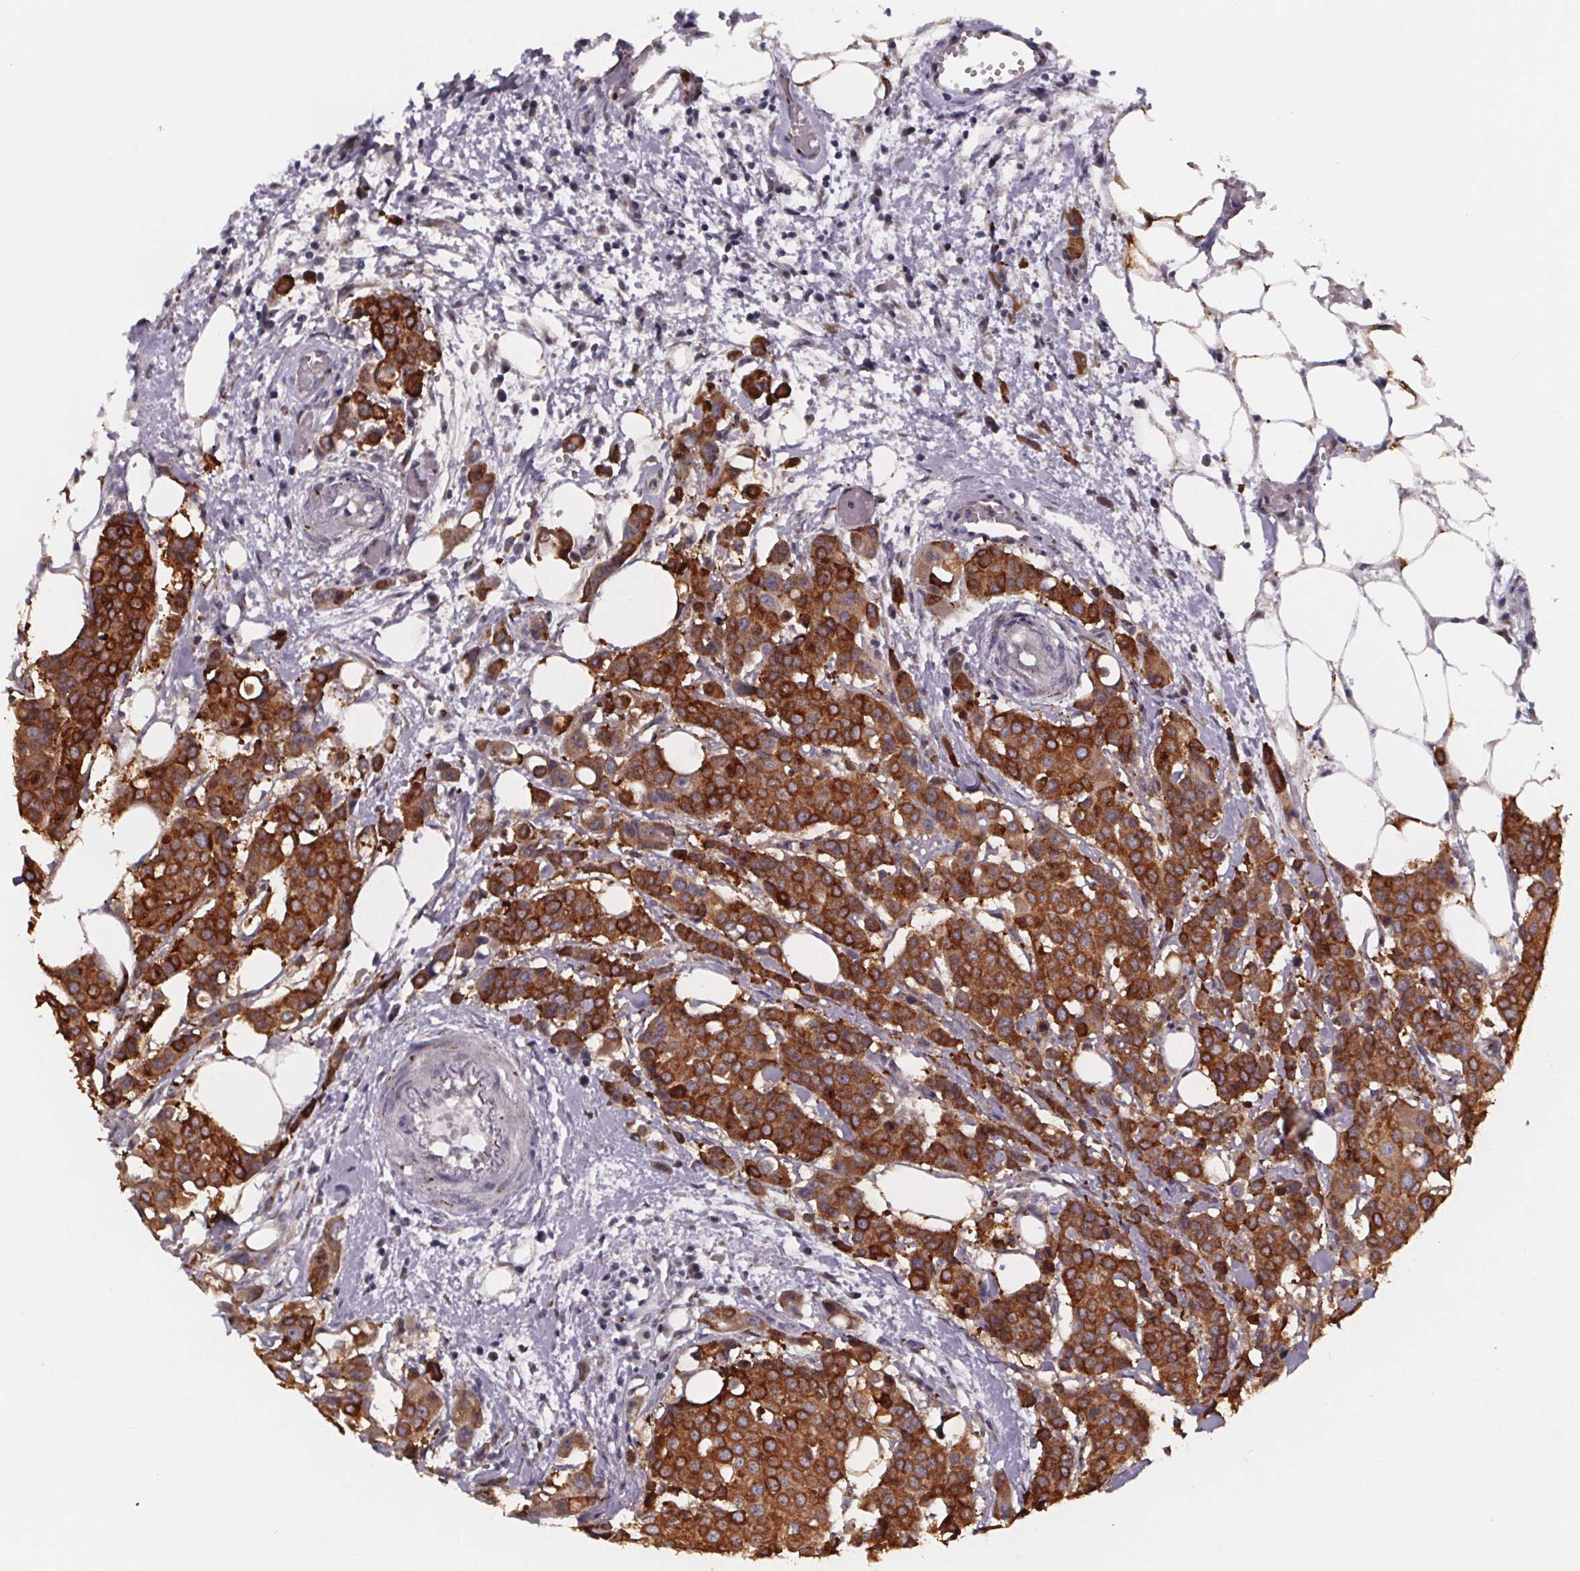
{"staining": {"intensity": "strong", "quantity": ">75%", "location": "cytoplasmic/membranous"}, "tissue": "carcinoid", "cell_type": "Tumor cells", "image_type": "cancer", "snomed": [{"axis": "morphology", "description": "Carcinoid, malignant, NOS"}, {"axis": "topography", "description": "Colon"}], "caption": "A histopathology image of carcinoid stained for a protein reveals strong cytoplasmic/membranous brown staining in tumor cells.", "gene": "NDST1", "patient": {"sex": "male", "age": 81}}